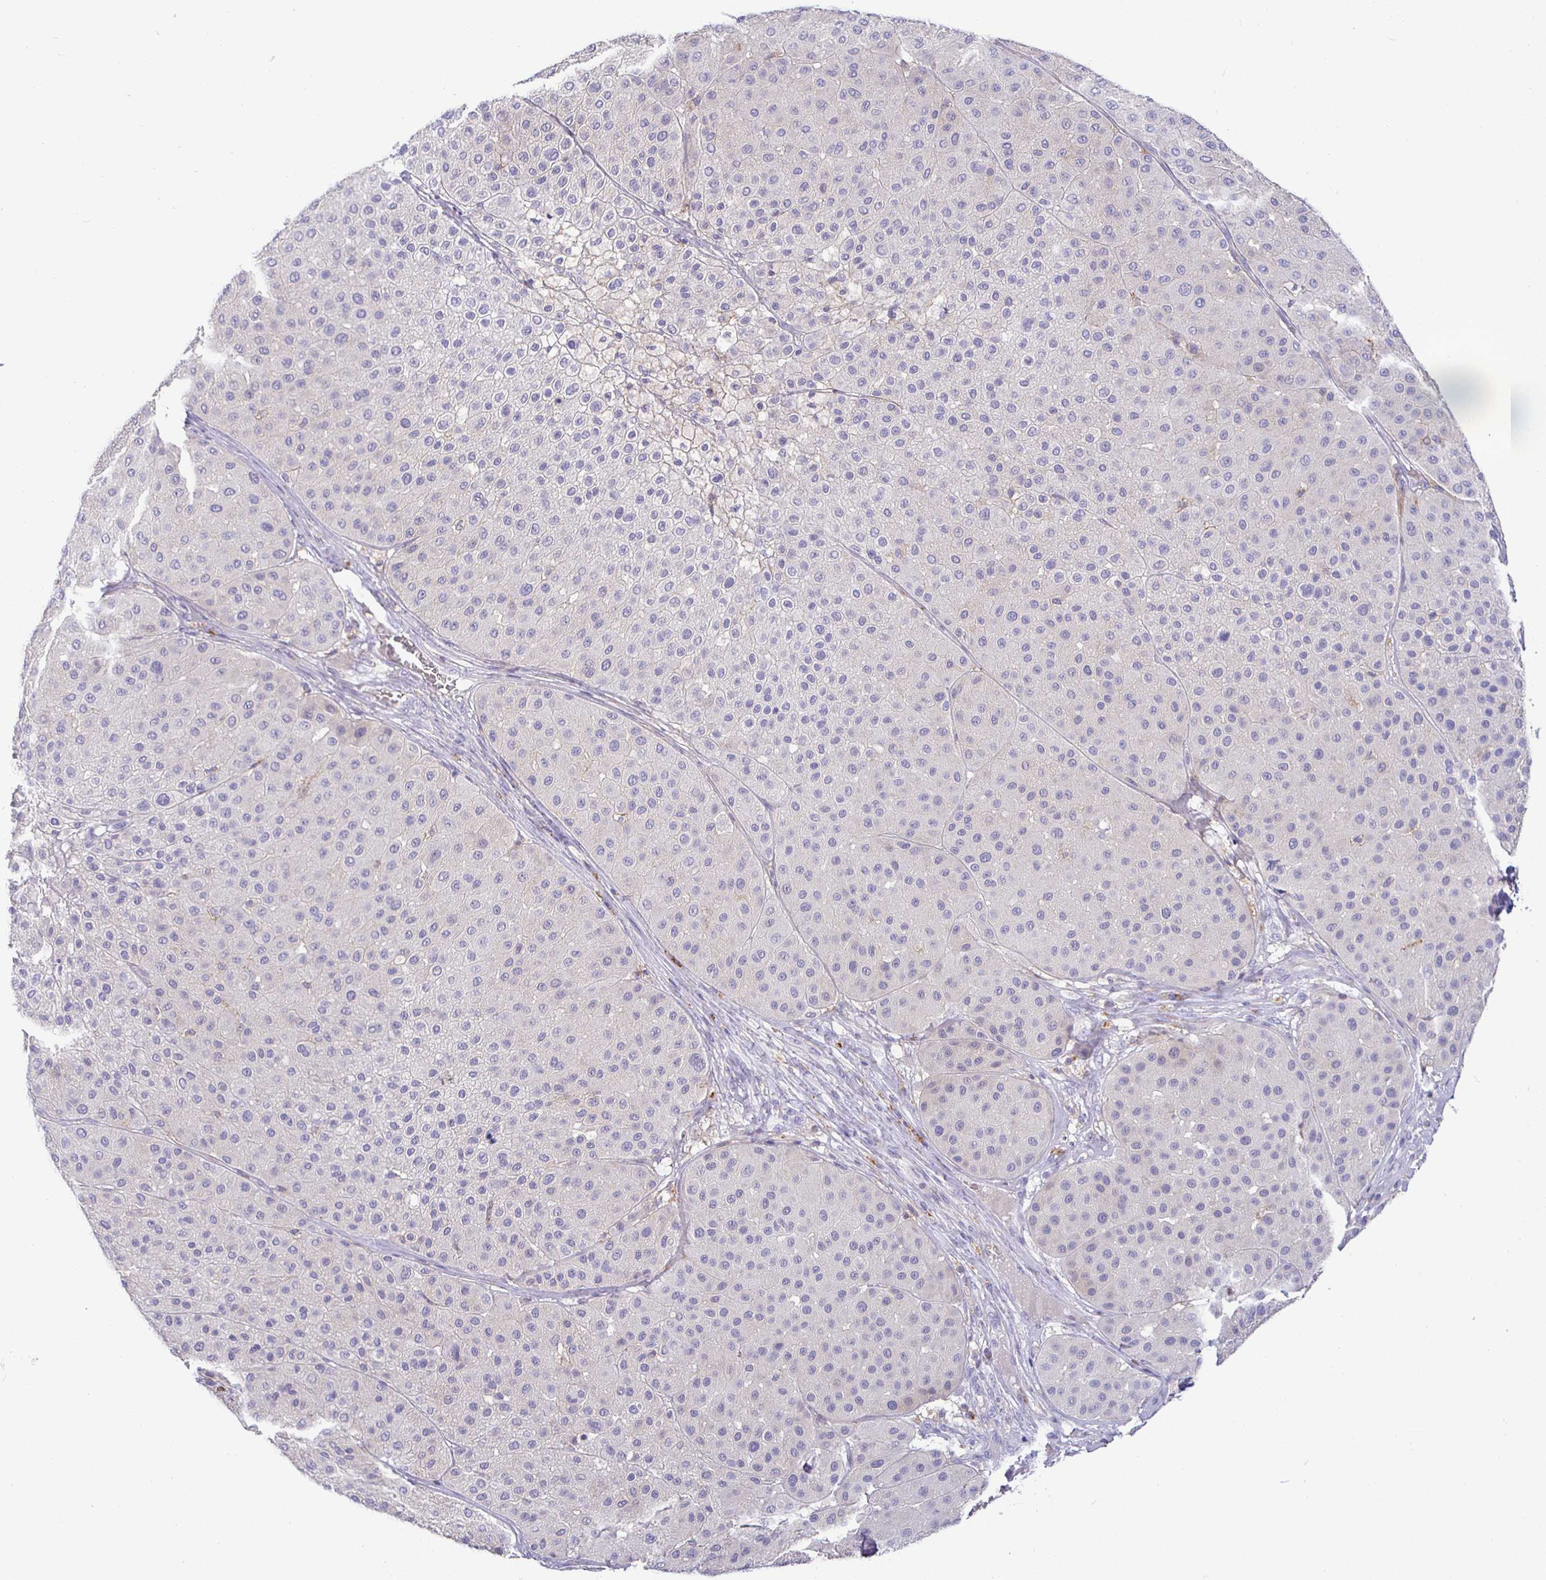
{"staining": {"intensity": "negative", "quantity": "none", "location": "none"}, "tissue": "melanoma", "cell_type": "Tumor cells", "image_type": "cancer", "snomed": [{"axis": "morphology", "description": "Malignant melanoma, Metastatic site"}, {"axis": "topography", "description": "Smooth muscle"}], "caption": "A high-resolution histopathology image shows immunohistochemistry staining of melanoma, which shows no significant expression in tumor cells.", "gene": "SIRPA", "patient": {"sex": "male", "age": 41}}